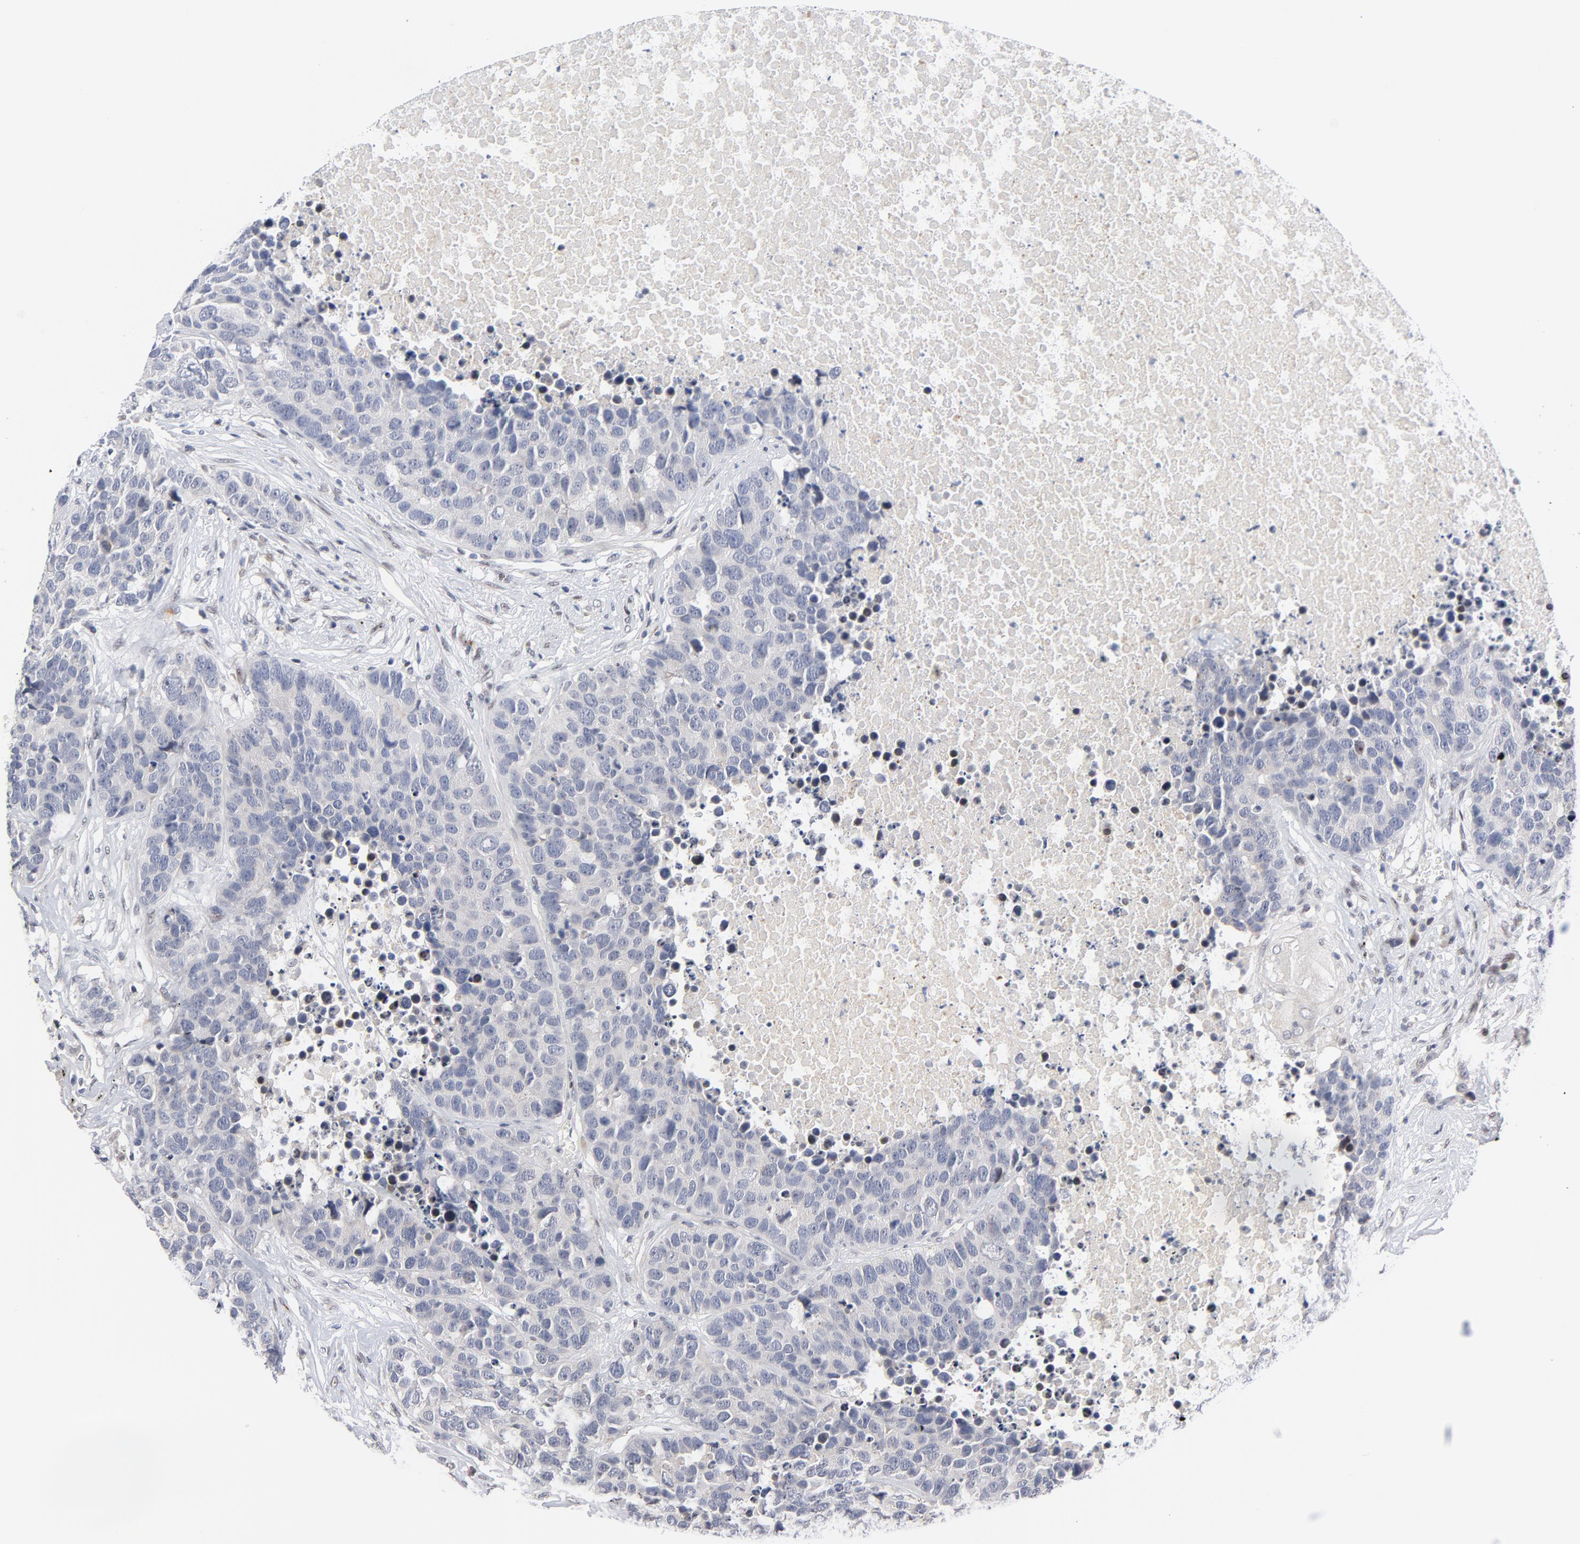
{"staining": {"intensity": "negative", "quantity": "none", "location": "none"}, "tissue": "carcinoid", "cell_type": "Tumor cells", "image_type": "cancer", "snomed": [{"axis": "morphology", "description": "Carcinoid, malignant, NOS"}, {"axis": "topography", "description": "Lung"}], "caption": "Image shows no protein expression in tumor cells of carcinoid (malignant) tissue.", "gene": "NFIC", "patient": {"sex": "male", "age": 60}}